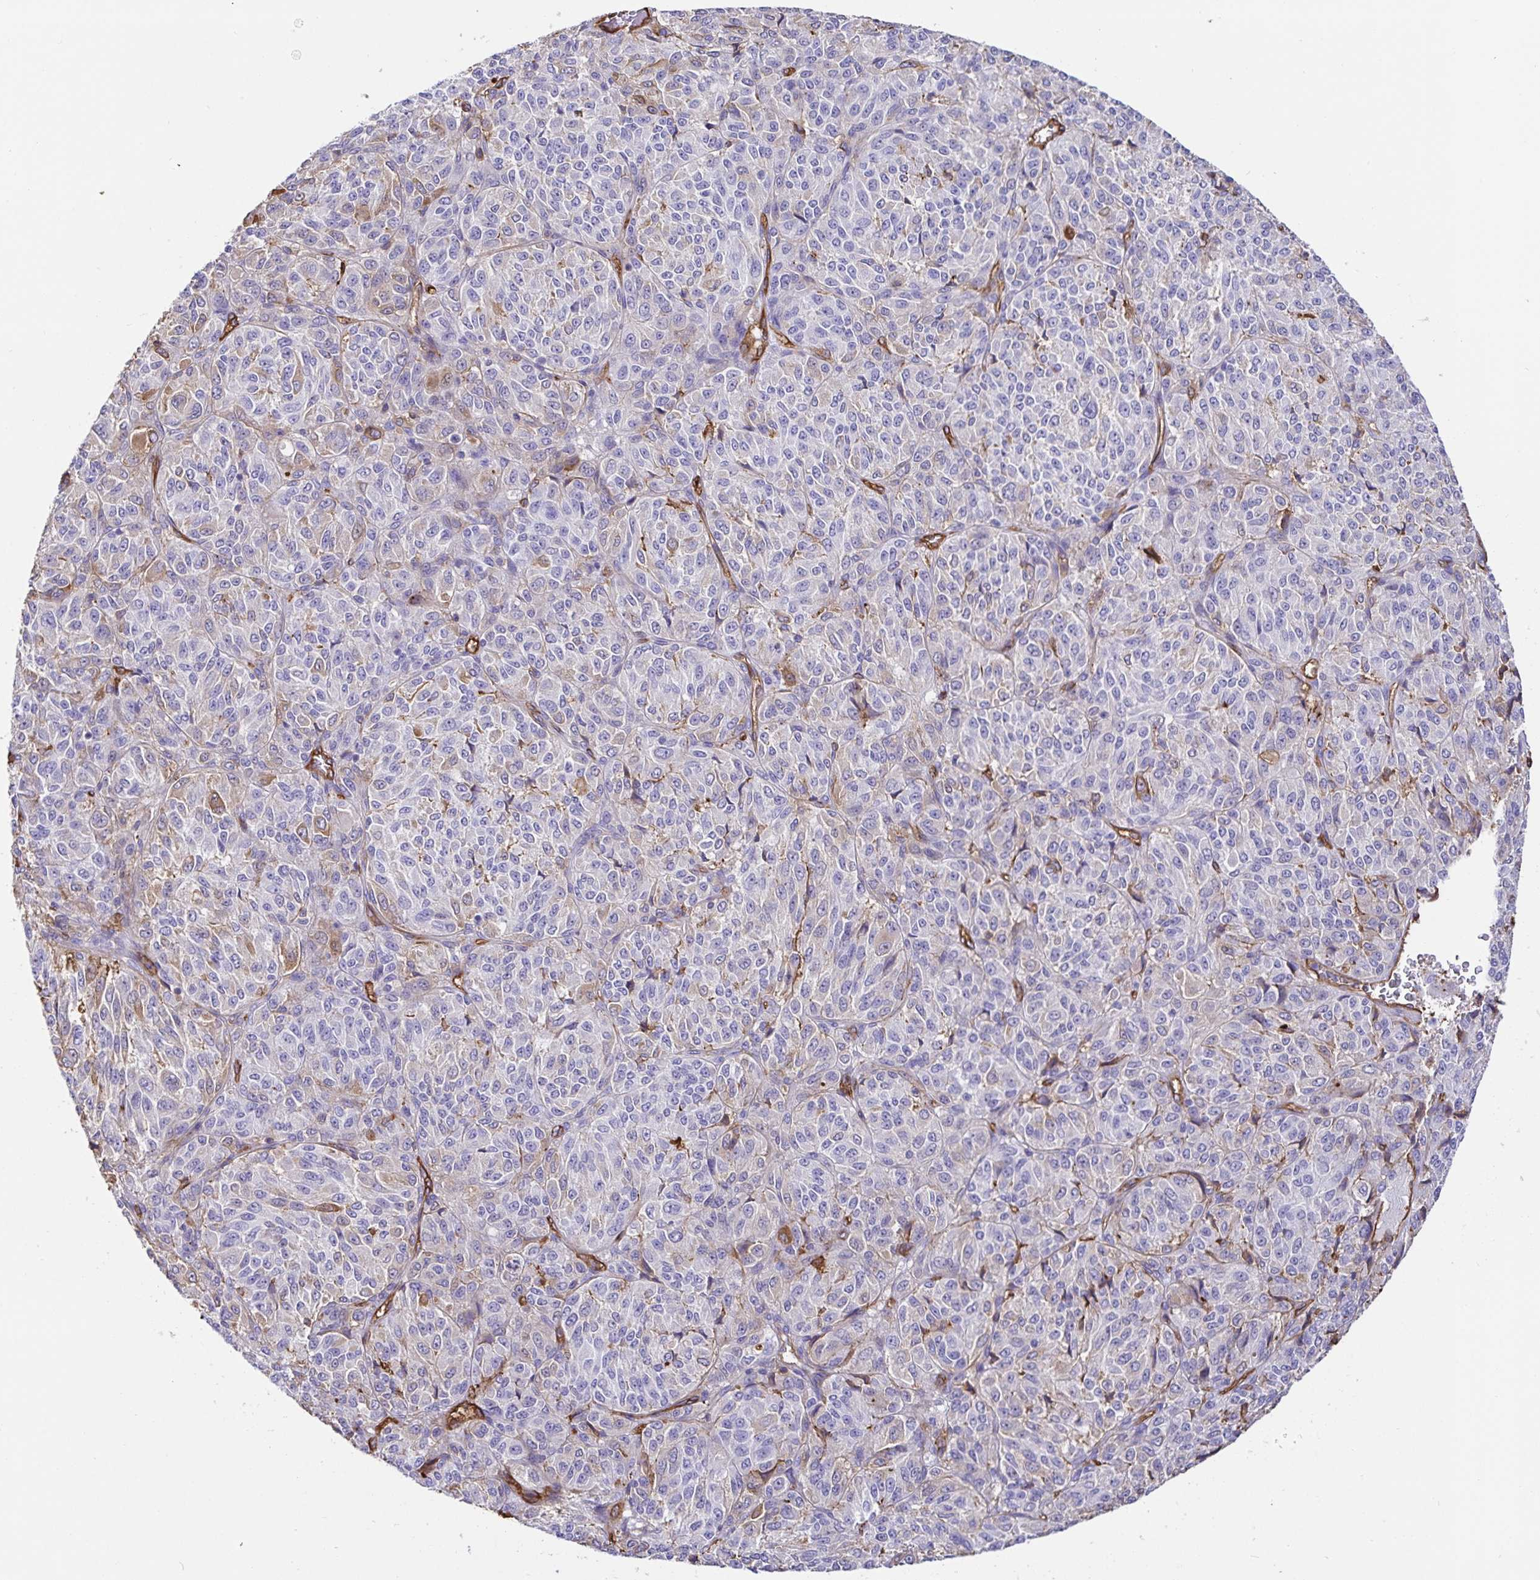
{"staining": {"intensity": "negative", "quantity": "none", "location": "none"}, "tissue": "melanoma", "cell_type": "Tumor cells", "image_type": "cancer", "snomed": [{"axis": "morphology", "description": "Malignant melanoma, Metastatic site"}, {"axis": "topography", "description": "Brain"}], "caption": "Malignant melanoma (metastatic site) was stained to show a protein in brown. There is no significant expression in tumor cells. (DAB IHC, high magnification).", "gene": "ANXA2", "patient": {"sex": "female", "age": 56}}